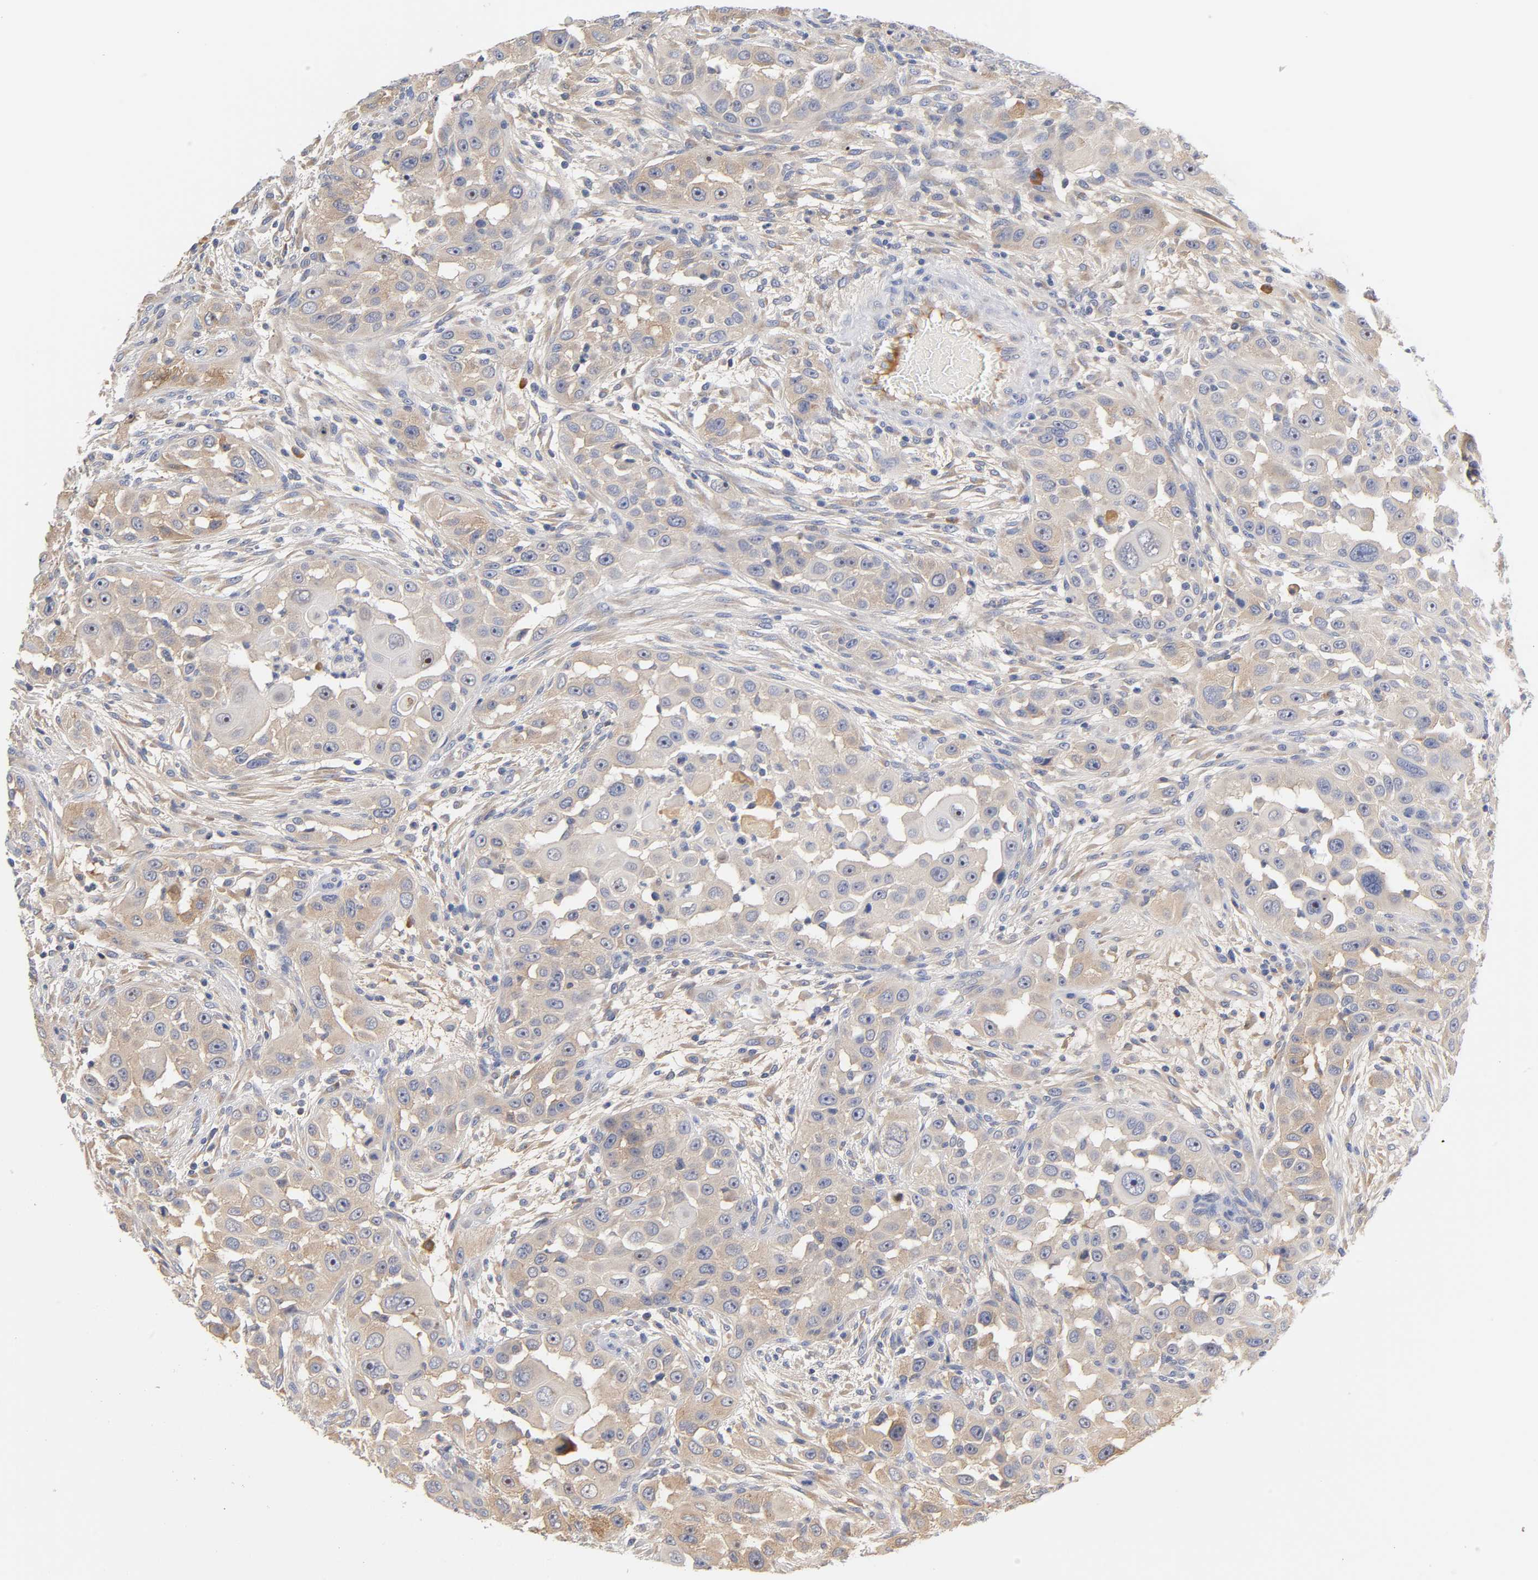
{"staining": {"intensity": "moderate", "quantity": ">75%", "location": "cytoplasmic/membranous"}, "tissue": "head and neck cancer", "cell_type": "Tumor cells", "image_type": "cancer", "snomed": [{"axis": "morphology", "description": "Carcinoma, NOS"}, {"axis": "topography", "description": "Head-Neck"}], "caption": "Head and neck cancer stained with a protein marker demonstrates moderate staining in tumor cells.", "gene": "RPS29", "patient": {"sex": "male", "age": 87}}